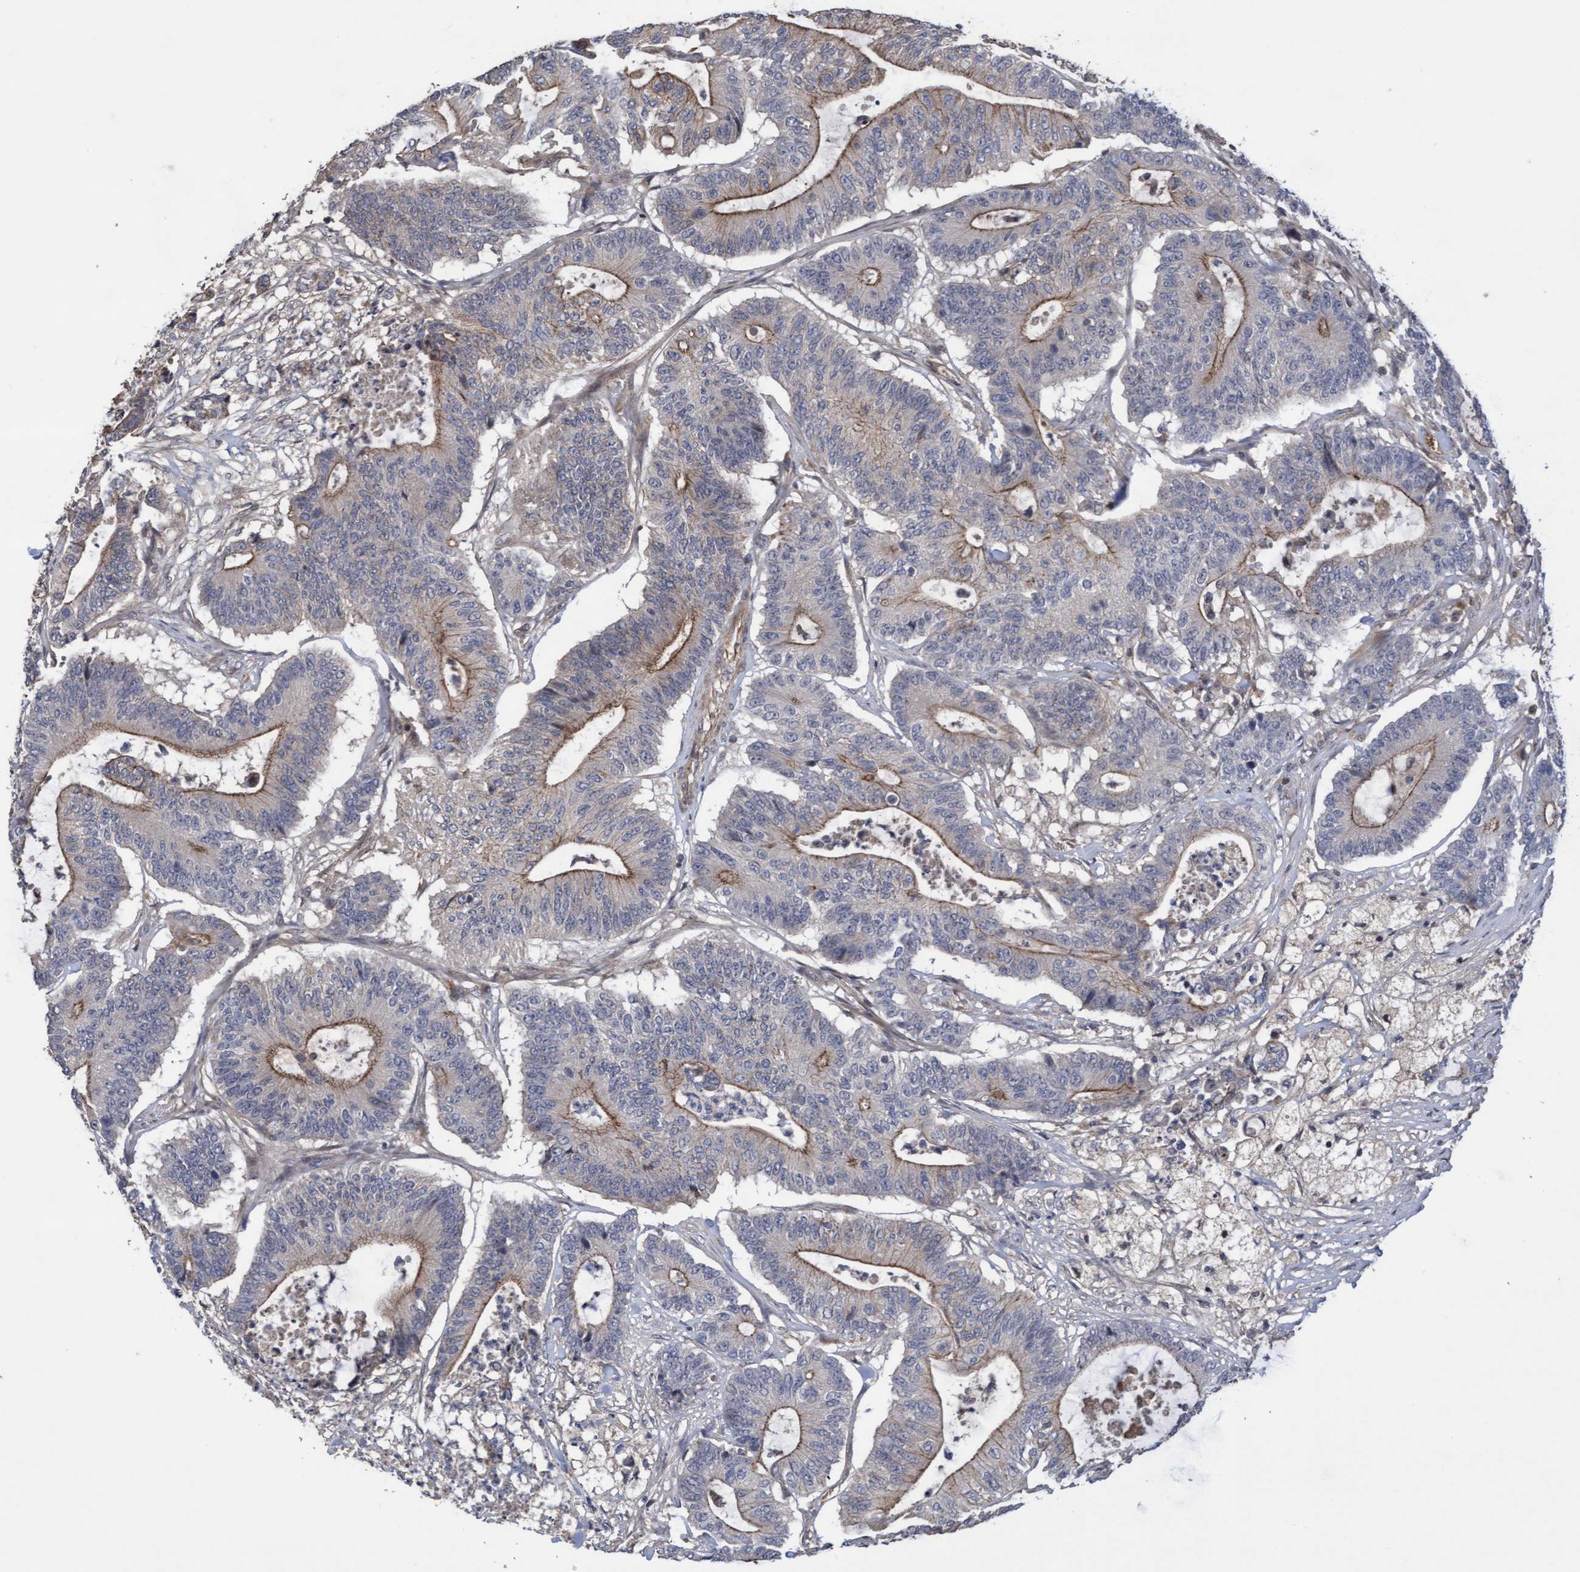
{"staining": {"intensity": "moderate", "quantity": ">75%", "location": "cytoplasmic/membranous"}, "tissue": "colorectal cancer", "cell_type": "Tumor cells", "image_type": "cancer", "snomed": [{"axis": "morphology", "description": "Adenocarcinoma, NOS"}, {"axis": "topography", "description": "Colon"}], "caption": "Brown immunohistochemical staining in colorectal cancer shows moderate cytoplasmic/membranous positivity in about >75% of tumor cells. Nuclei are stained in blue.", "gene": "COBL", "patient": {"sex": "female", "age": 84}}